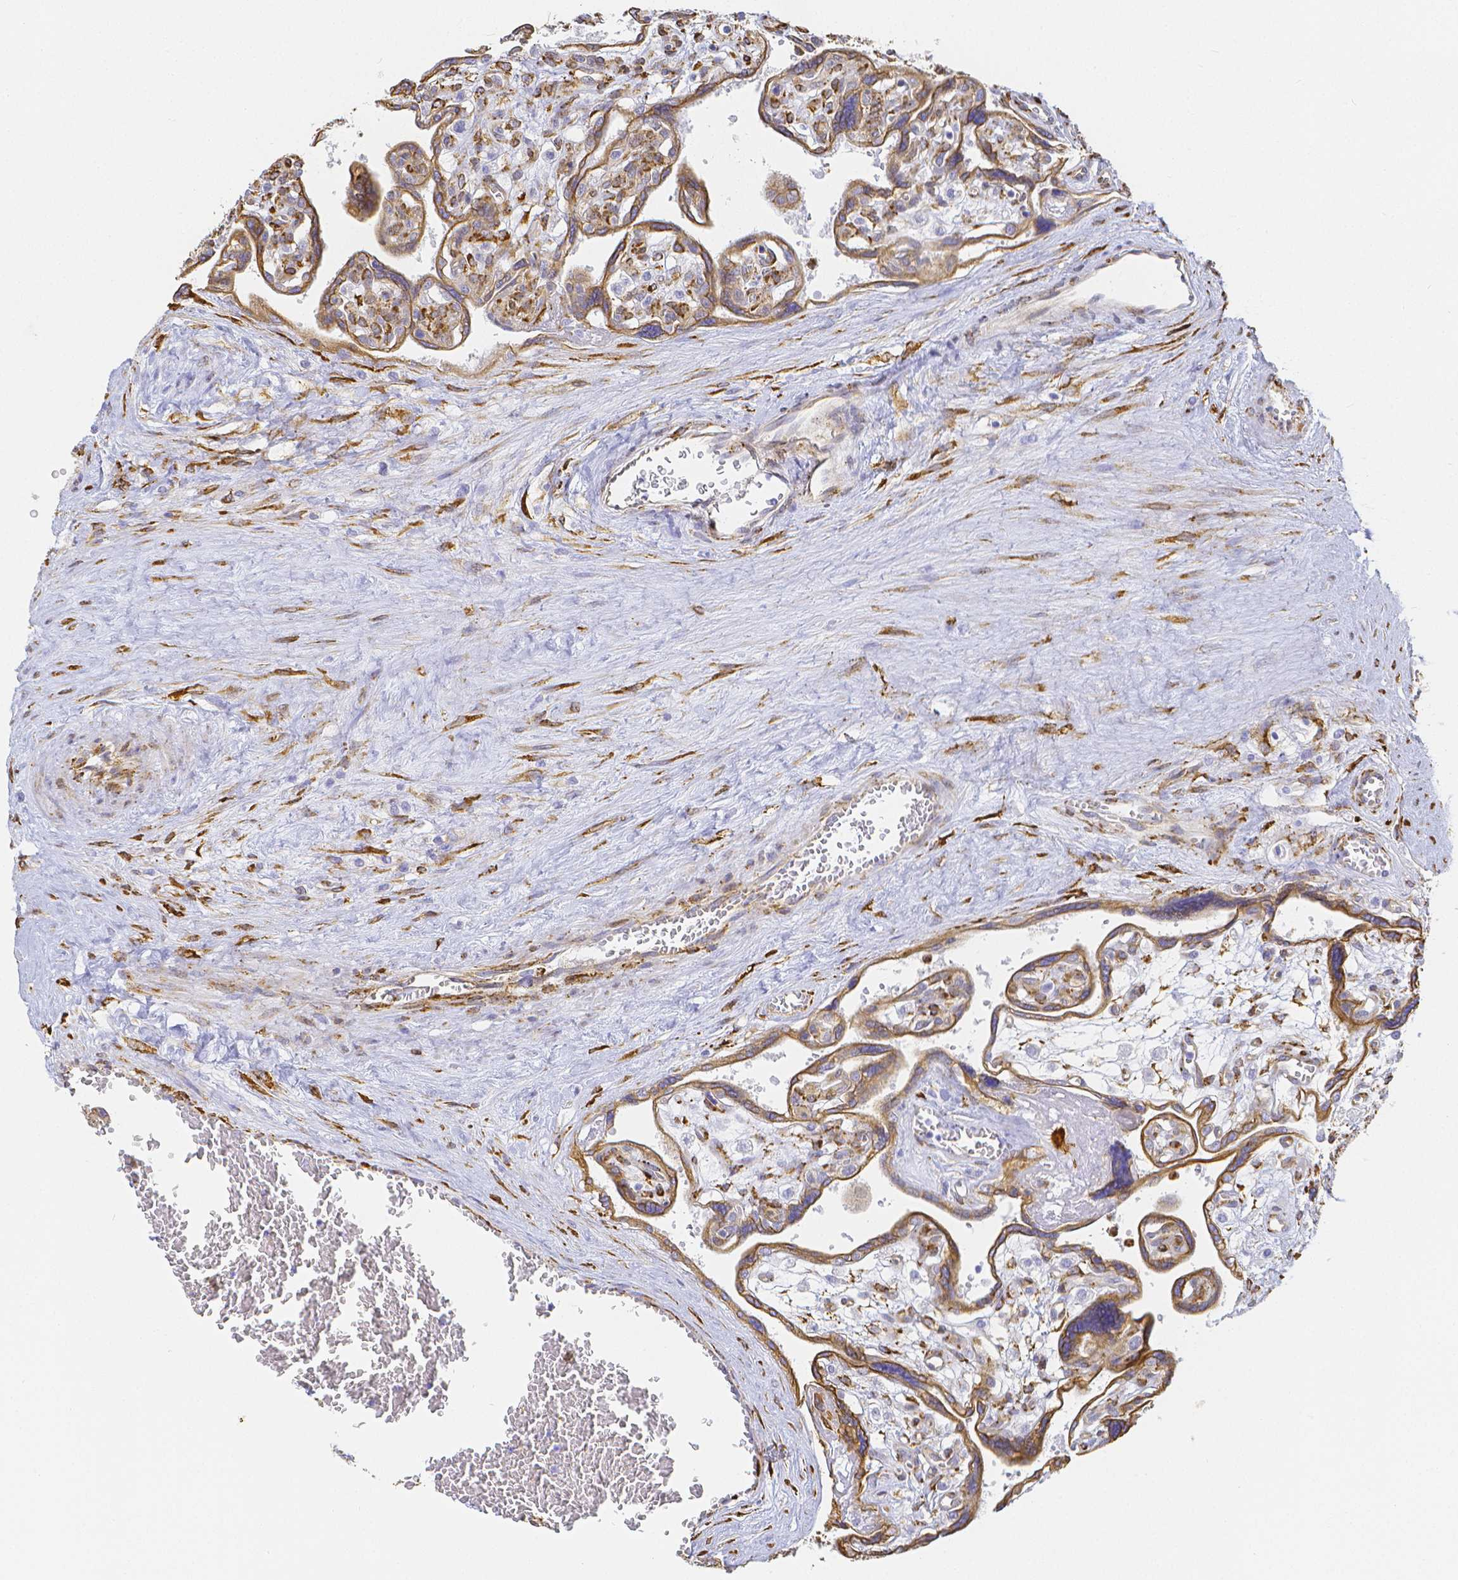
{"staining": {"intensity": "strong", "quantity": ">75%", "location": "cytoplasmic/membranous"}, "tissue": "placenta", "cell_type": "Trophoblastic cells", "image_type": "normal", "snomed": [{"axis": "morphology", "description": "Normal tissue, NOS"}, {"axis": "topography", "description": "Placenta"}], "caption": "Immunohistochemistry of unremarkable placenta demonstrates high levels of strong cytoplasmic/membranous positivity in approximately >75% of trophoblastic cells.", "gene": "SMURF1", "patient": {"sex": "female", "age": 39}}